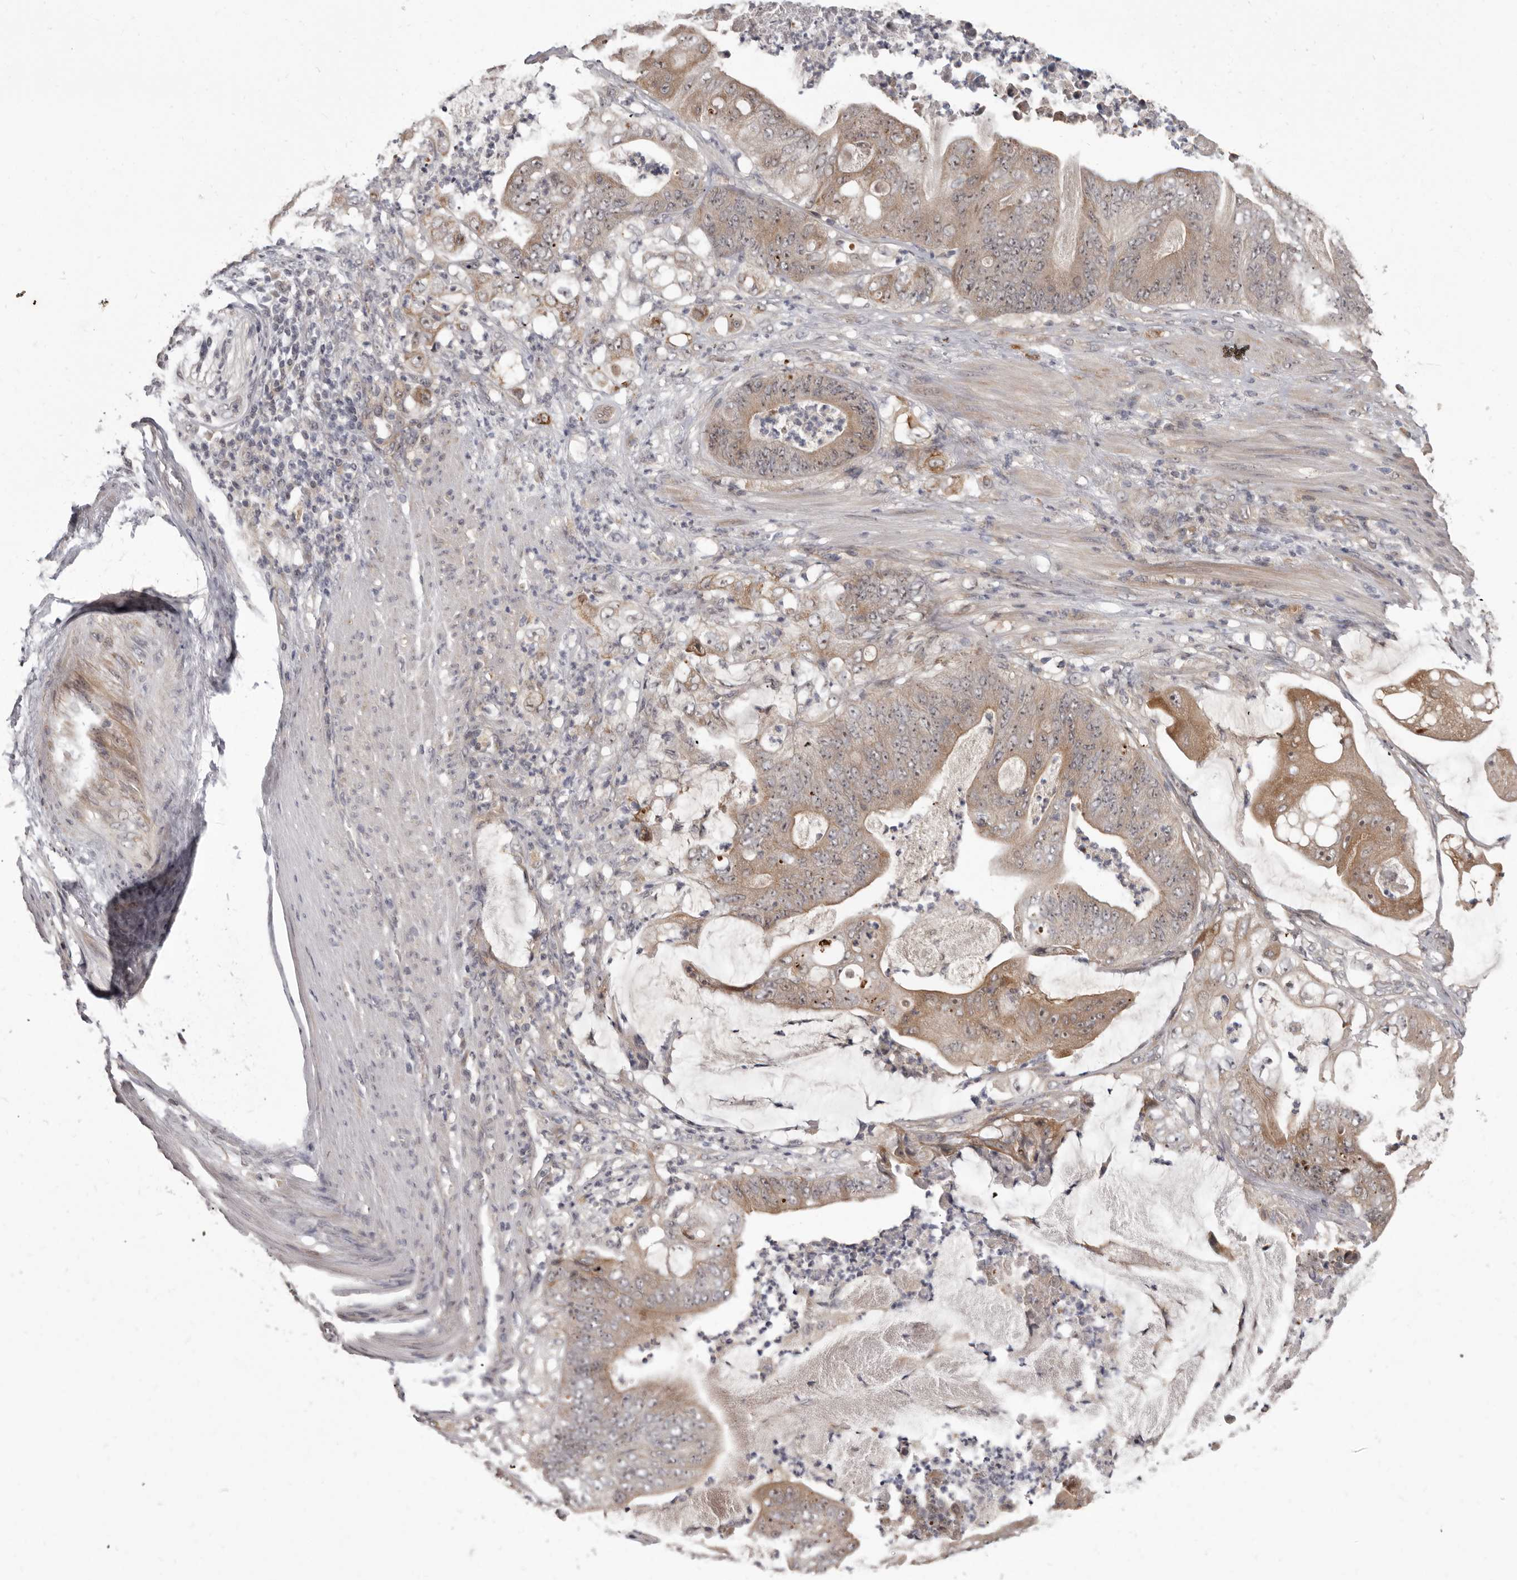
{"staining": {"intensity": "moderate", "quantity": ">75%", "location": "cytoplasmic/membranous"}, "tissue": "stomach cancer", "cell_type": "Tumor cells", "image_type": "cancer", "snomed": [{"axis": "morphology", "description": "Adenocarcinoma, NOS"}, {"axis": "topography", "description": "Stomach"}], "caption": "Immunohistochemical staining of adenocarcinoma (stomach) exhibits medium levels of moderate cytoplasmic/membranous protein expression in approximately >75% of tumor cells. Nuclei are stained in blue.", "gene": "BAD", "patient": {"sex": "female", "age": 73}}